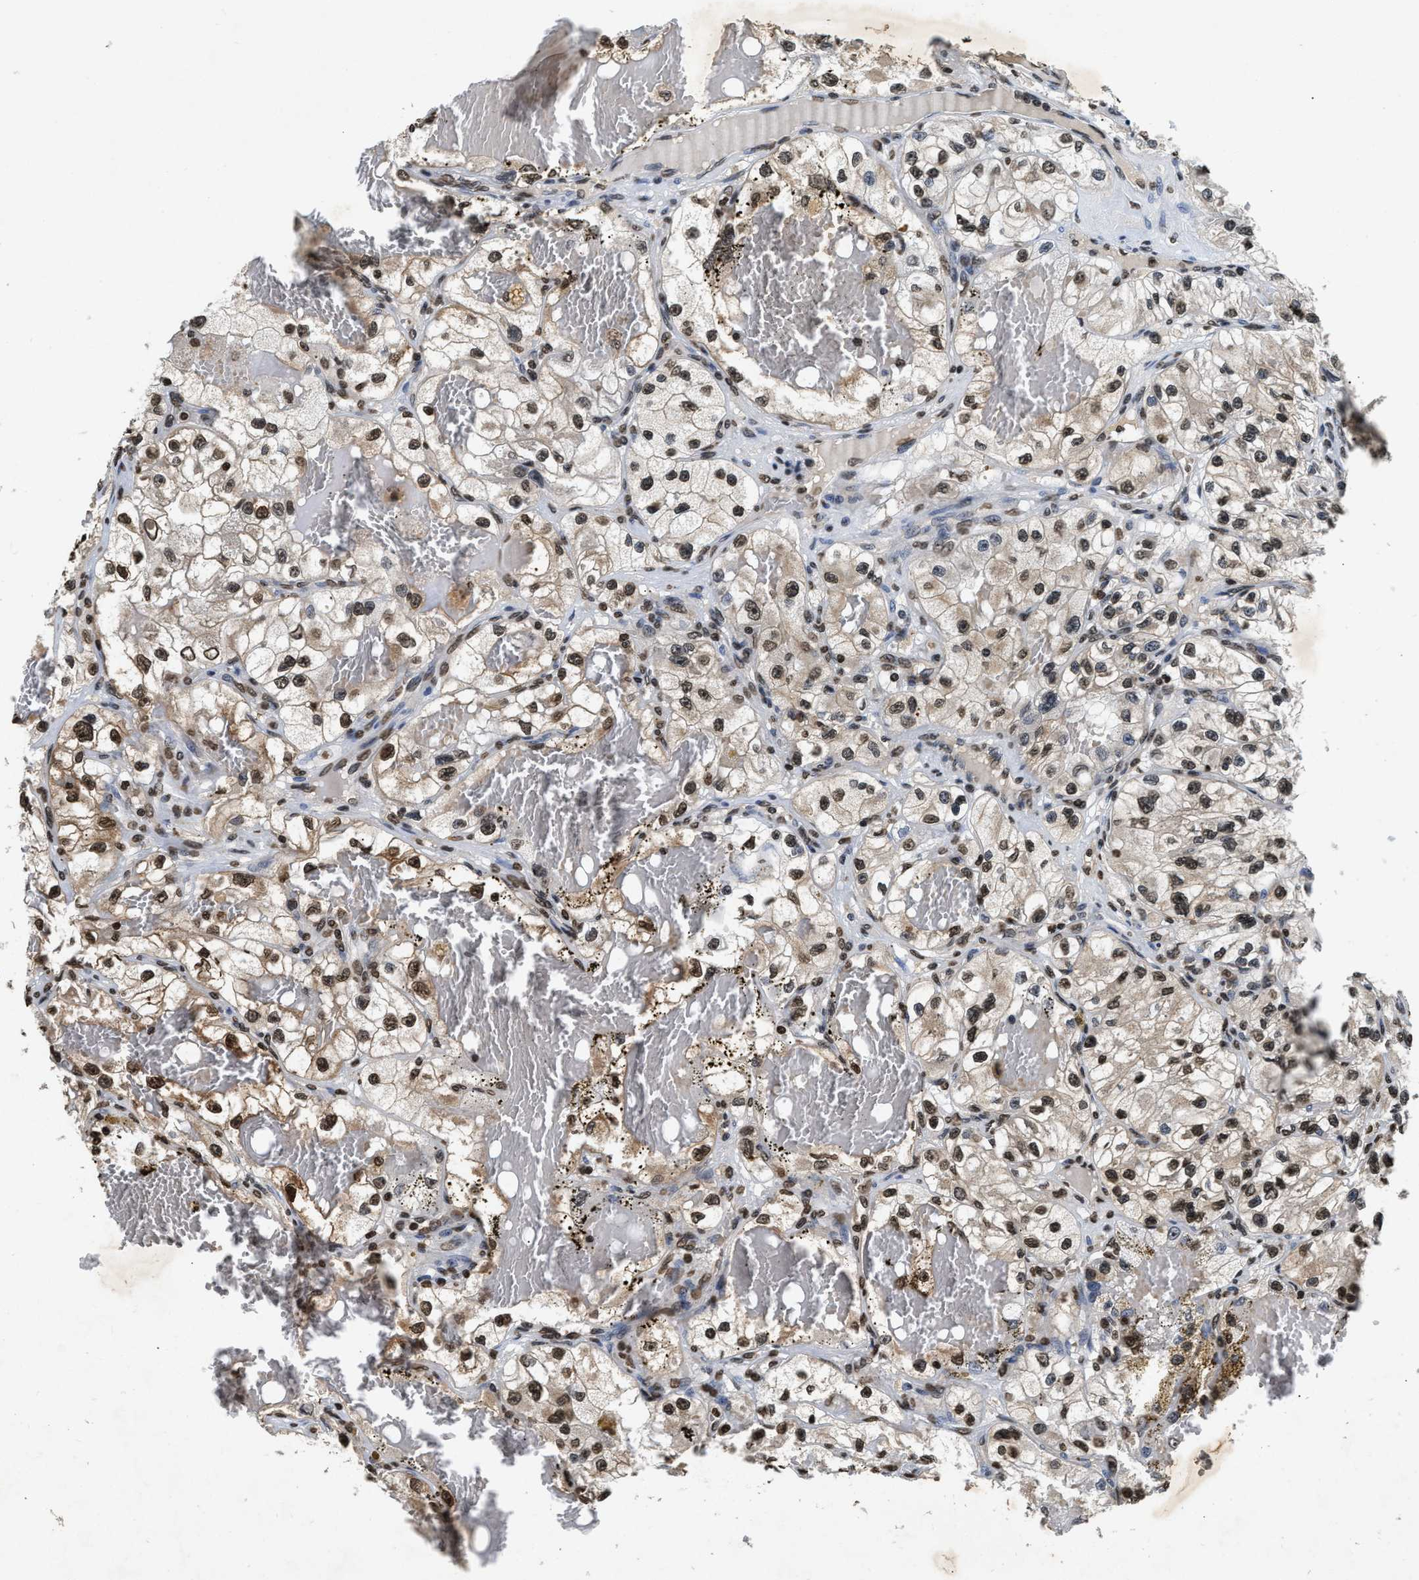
{"staining": {"intensity": "moderate", "quantity": ">75%", "location": "cytoplasmic/membranous,nuclear"}, "tissue": "renal cancer", "cell_type": "Tumor cells", "image_type": "cancer", "snomed": [{"axis": "morphology", "description": "Adenocarcinoma, NOS"}, {"axis": "topography", "description": "Kidney"}], "caption": "Human renal adenocarcinoma stained for a protein (brown) displays moderate cytoplasmic/membranous and nuclear positive positivity in approximately >75% of tumor cells.", "gene": "DNASE1L3", "patient": {"sex": "female", "age": 57}}